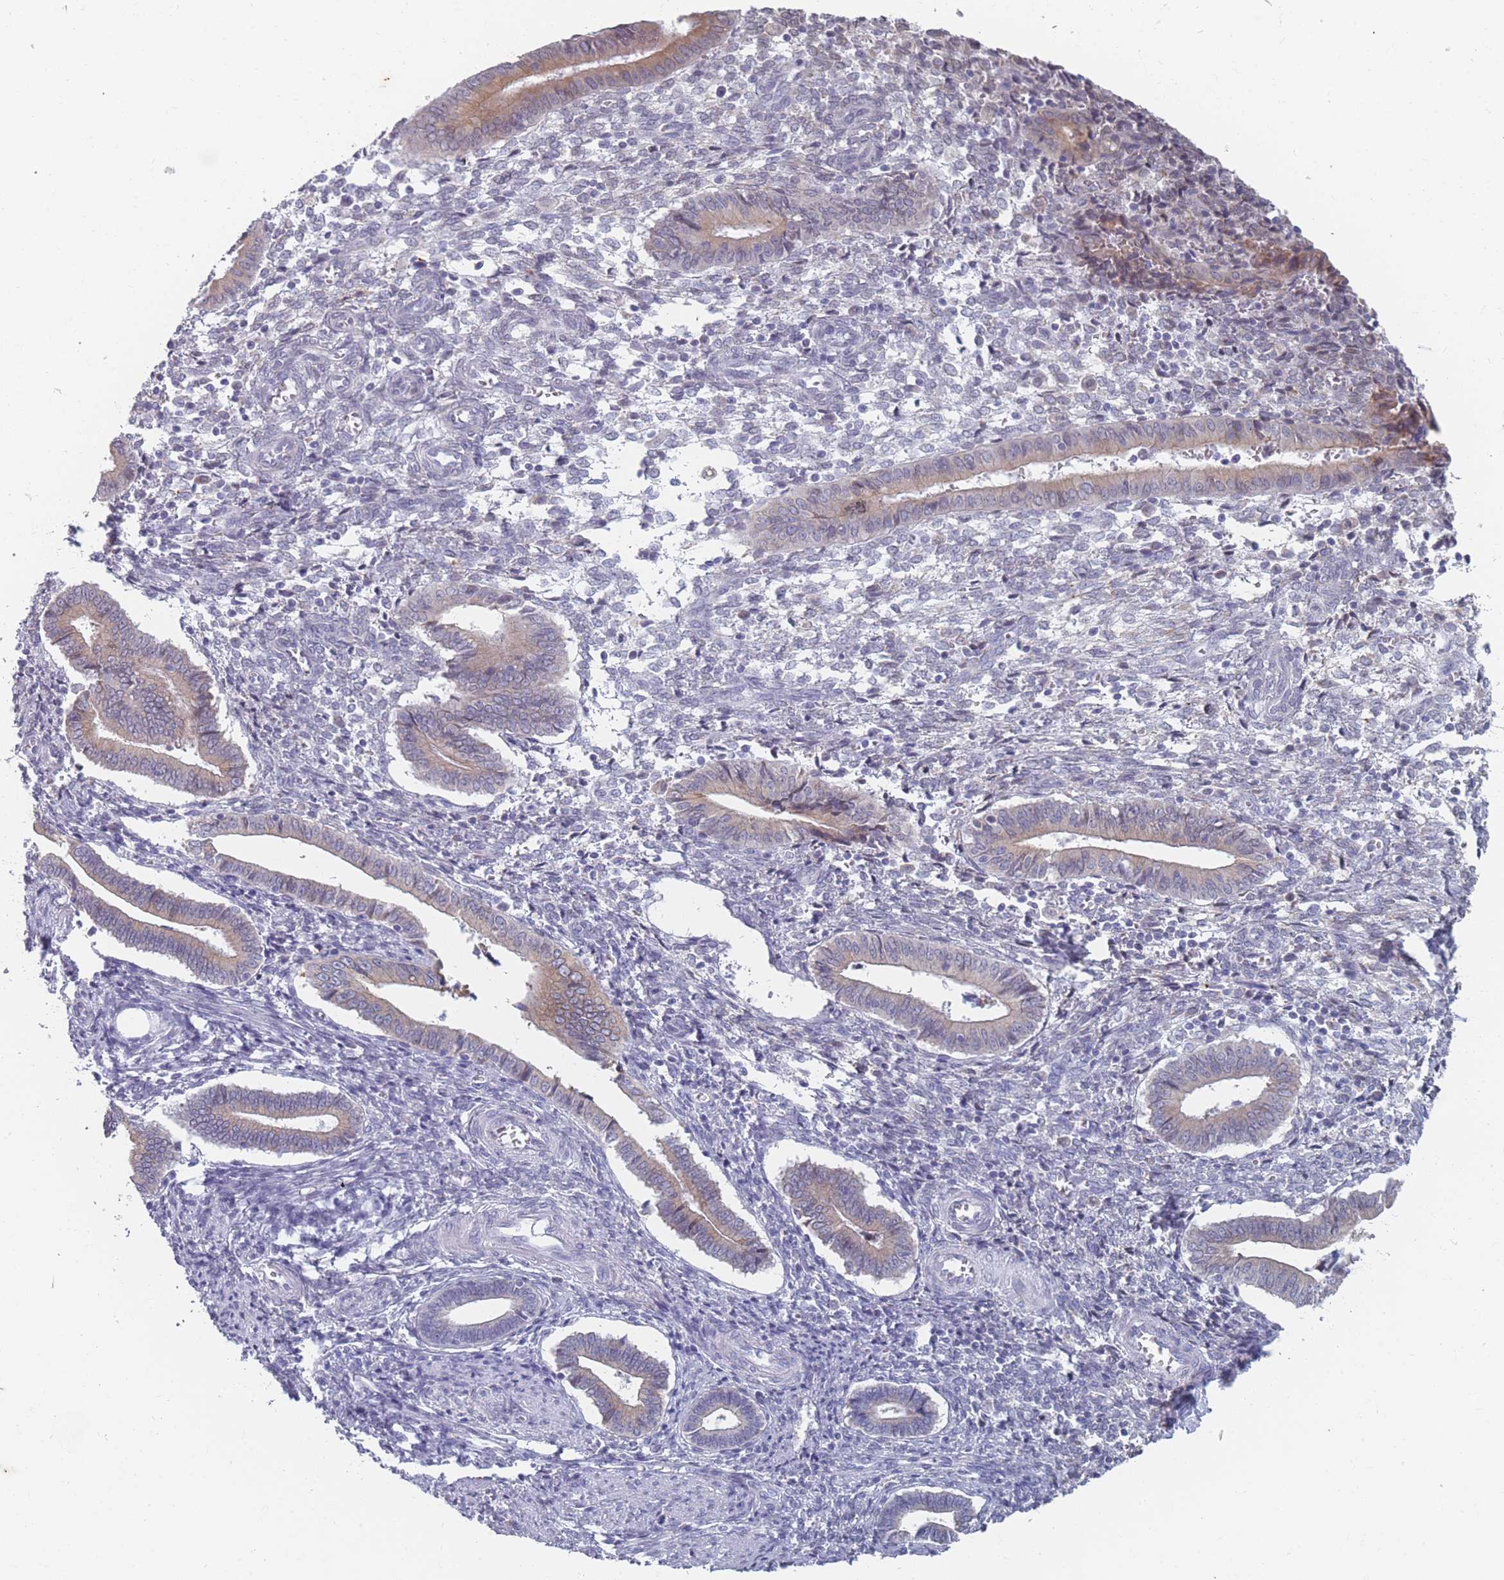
{"staining": {"intensity": "weak", "quantity": "<25%", "location": "cytoplasmic/membranous"}, "tissue": "endometrium", "cell_type": "Cells in endometrial stroma", "image_type": "normal", "snomed": [{"axis": "morphology", "description": "Normal tissue, NOS"}, {"axis": "topography", "description": "Other"}, {"axis": "topography", "description": "Endometrium"}], "caption": "The histopathology image reveals no staining of cells in endometrial stroma in normal endometrium.", "gene": "TMED10", "patient": {"sex": "female", "age": 44}}